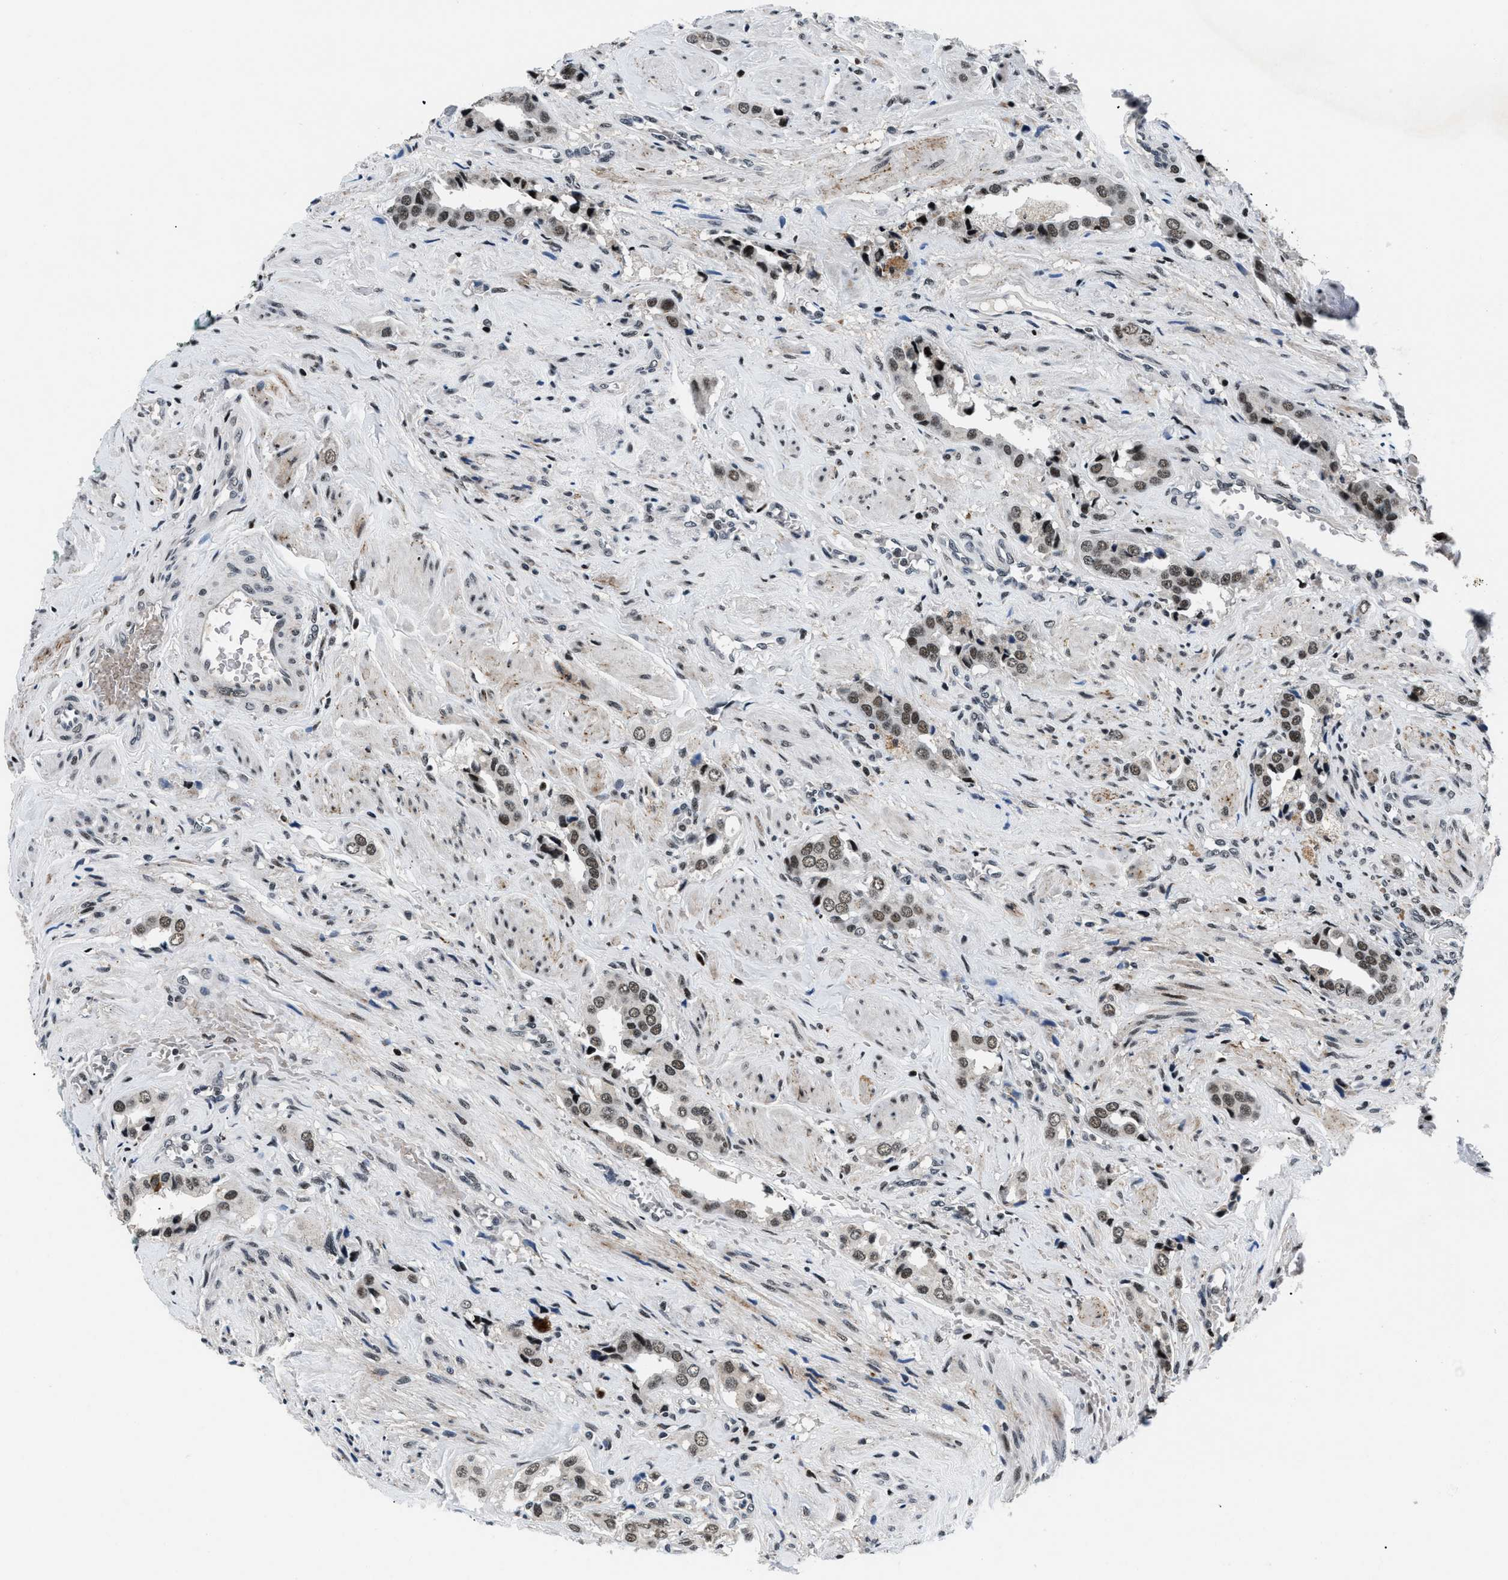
{"staining": {"intensity": "strong", "quantity": ">75%", "location": "nuclear"}, "tissue": "prostate cancer", "cell_type": "Tumor cells", "image_type": "cancer", "snomed": [{"axis": "morphology", "description": "Adenocarcinoma, High grade"}, {"axis": "topography", "description": "Prostate"}], "caption": "A brown stain shows strong nuclear positivity of a protein in human prostate high-grade adenocarcinoma tumor cells. Using DAB (brown) and hematoxylin (blue) stains, captured at high magnification using brightfield microscopy.", "gene": "SMARCB1", "patient": {"sex": "male", "age": 52}}